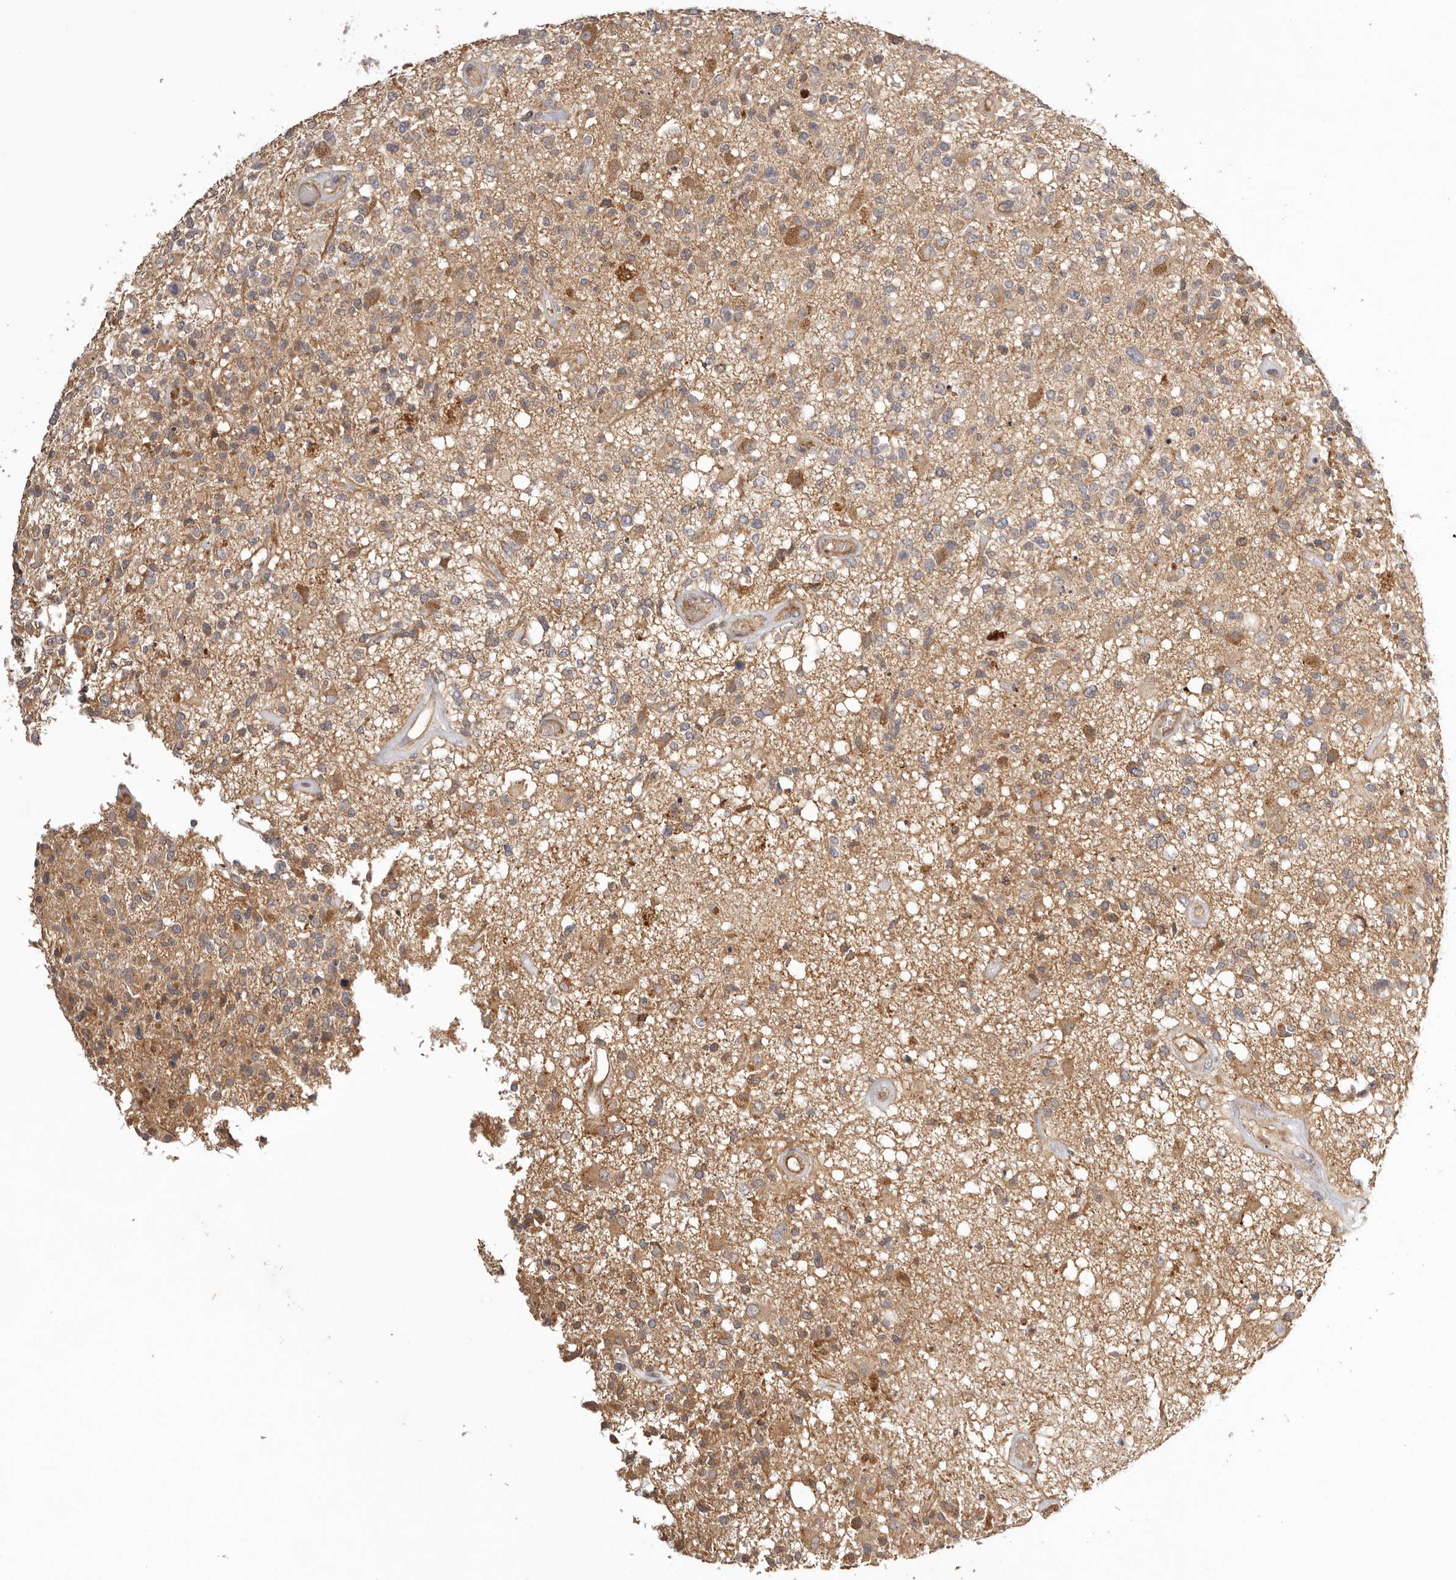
{"staining": {"intensity": "moderate", "quantity": "25%-75%", "location": "cytoplasmic/membranous"}, "tissue": "glioma", "cell_type": "Tumor cells", "image_type": "cancer", "snomed": [{"axis": "morphology", "description": "Glioma, malignant, High grade"}, {"axis": "morphology", "description": "Glioblastoma, NOS"}, {"axis": "topography", "description": "Brain"}], "caption": "Immunohistochemical staining of human glioma displays moderate cytoplasmic/membranous protein expression in about 25%-75% of tumor cells.", "gene": "UBR2", "patient": {"sex": "male", "age": 60}}